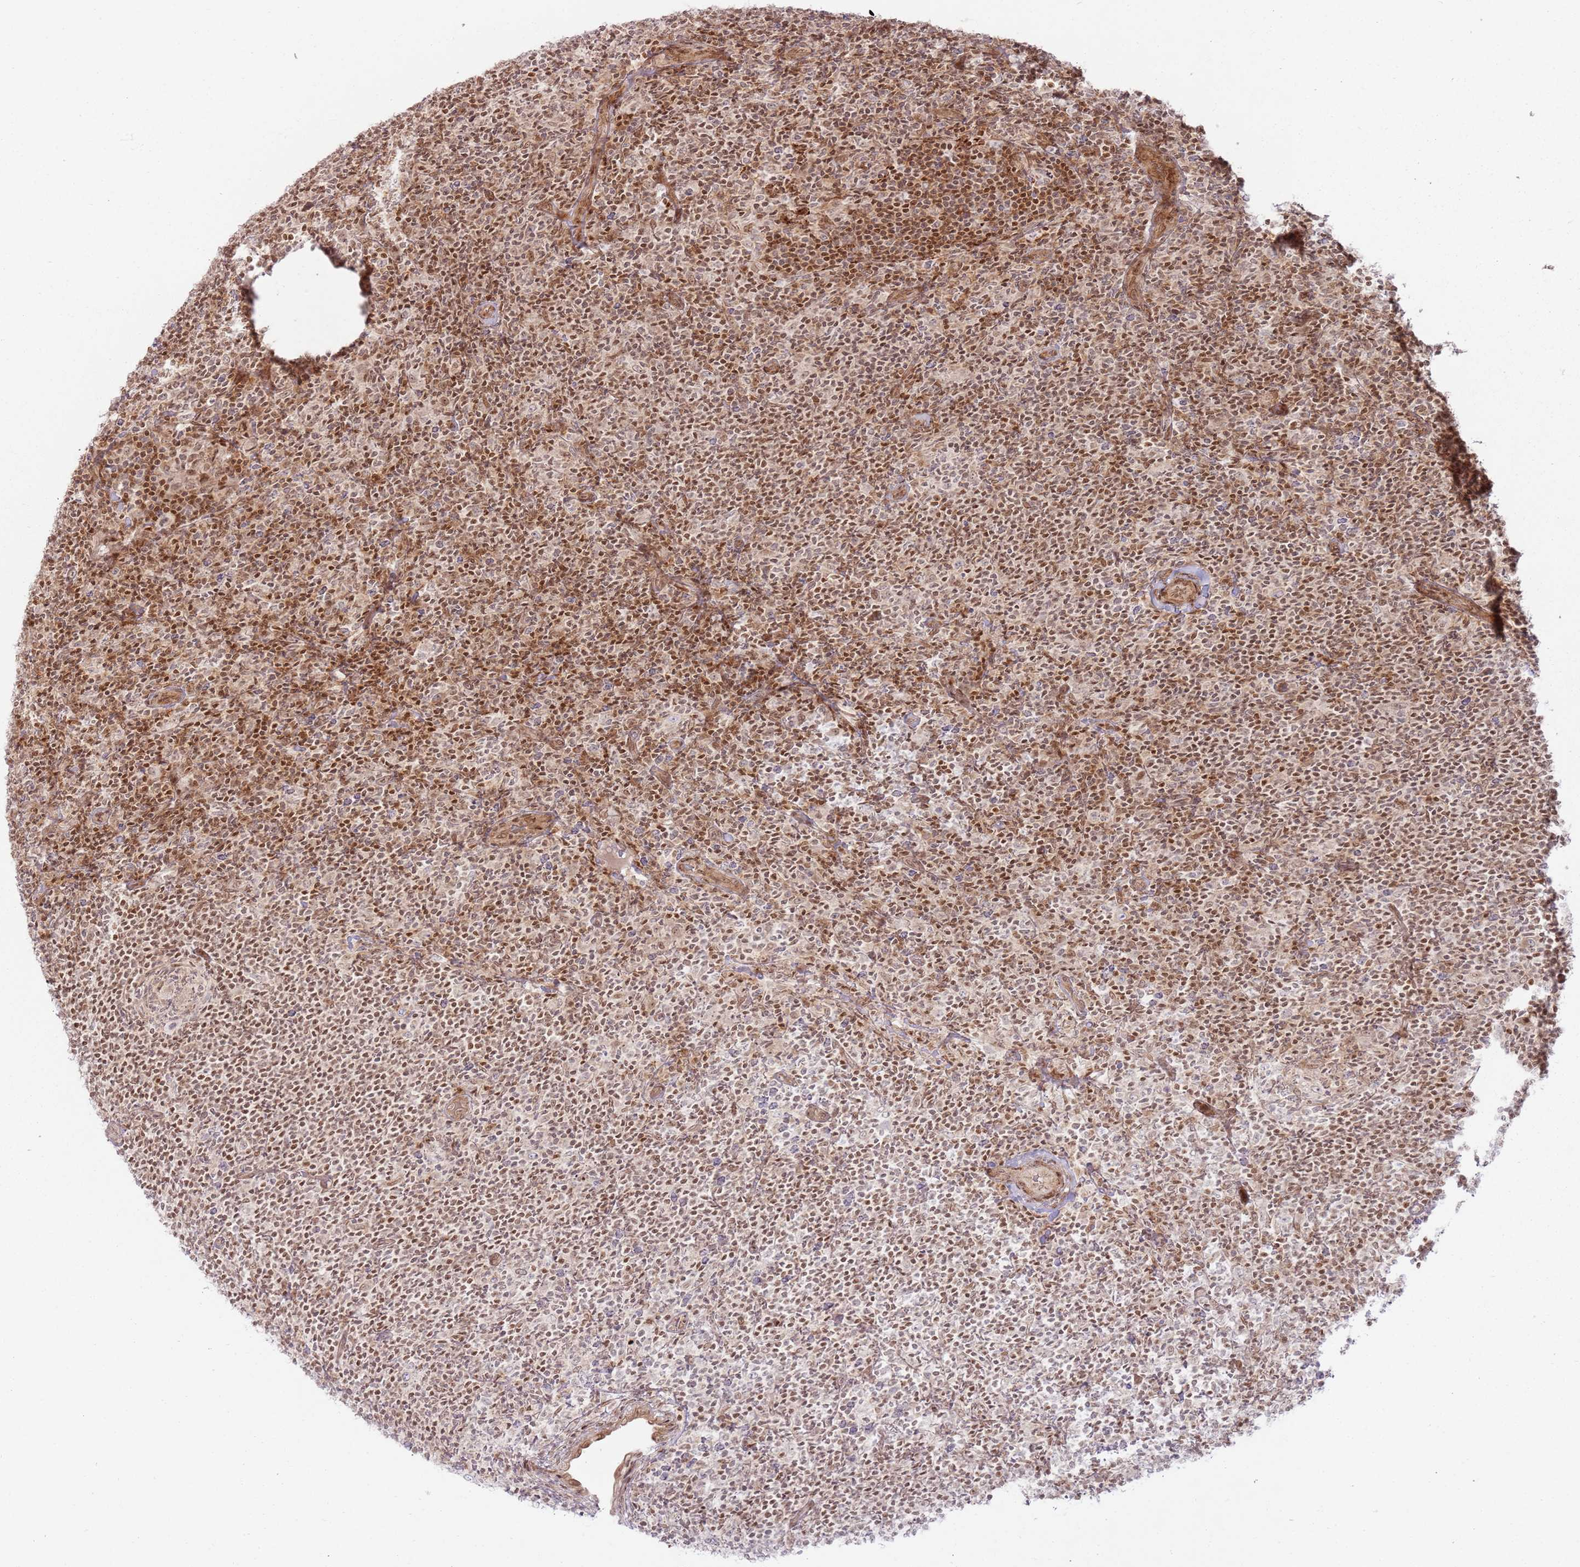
{"staining": {"intensity": "moderate", "quantity": ">75%", "location": "cytoplasmic/membranous,nuclear"}, "tissue": "lymphoma", "cell_type": "Tumor cells", "image_type": "cancer", "snomed": [{"axis": "morphology", "description": "Hodgkin's disease, NOS"}, {"axis": "topography", "description": "Lymph node"}], "caption": "This micrograph shows immunohistochemistry (IHC) staining of lymphoma, with medium moderate cytoplasmic/membranous and nuclear positivity in approximately >75% of tumor cells.", "gene": "KLHL36", "patient": {"sex": "female", "age": 57}}